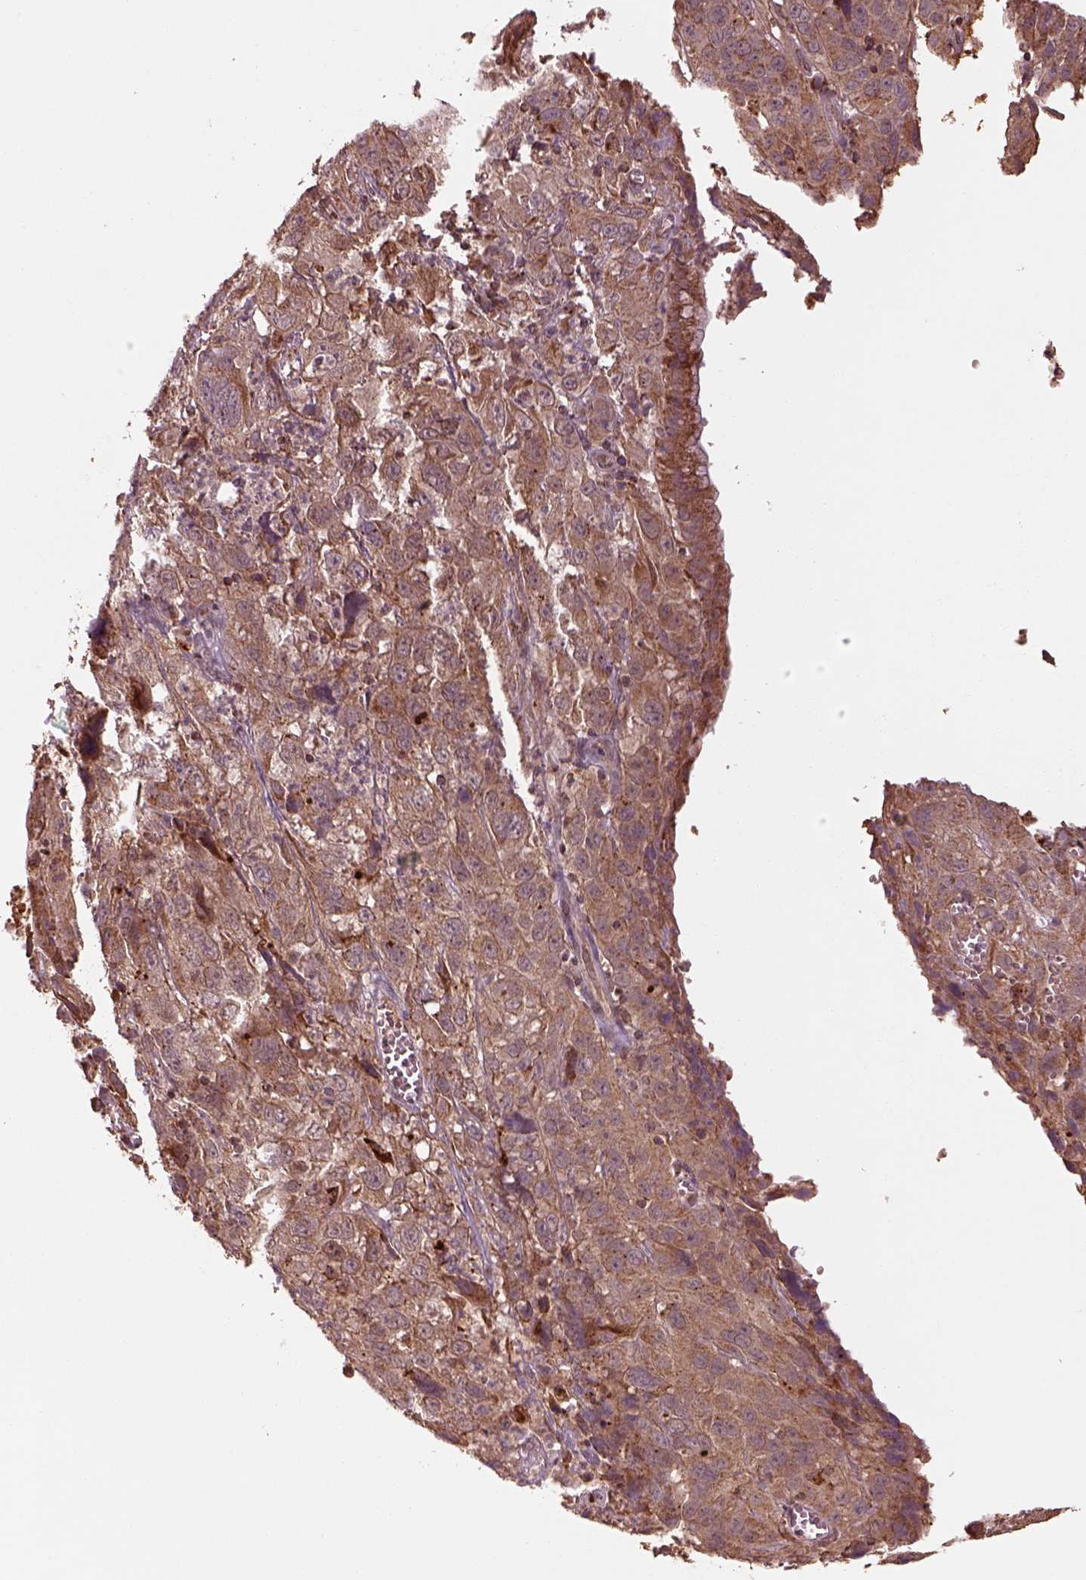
{"staining": {"intensity": "moderate", "quantity": ">75%", "location": "cytoplasmic/membranous"}, "tissue": "cervical cancer", "cell_type": "Tumor cells", "image_type": "cancer", "snomed": [{"axis": "morphology", "description": "Squamous cell carcinoma, NOS"}, {"axis": "topography", "description": "Cervix"}], "caption": "Cervical cancer (squamous cell carcinoma) was stained to show a protein in brown. There is medium levels of moderate cytoplasmic/membranous expression in approximately >75% of tumor cells.", "gene": "SEL1L3", "patient": {"sex": "female", "age": 32}}